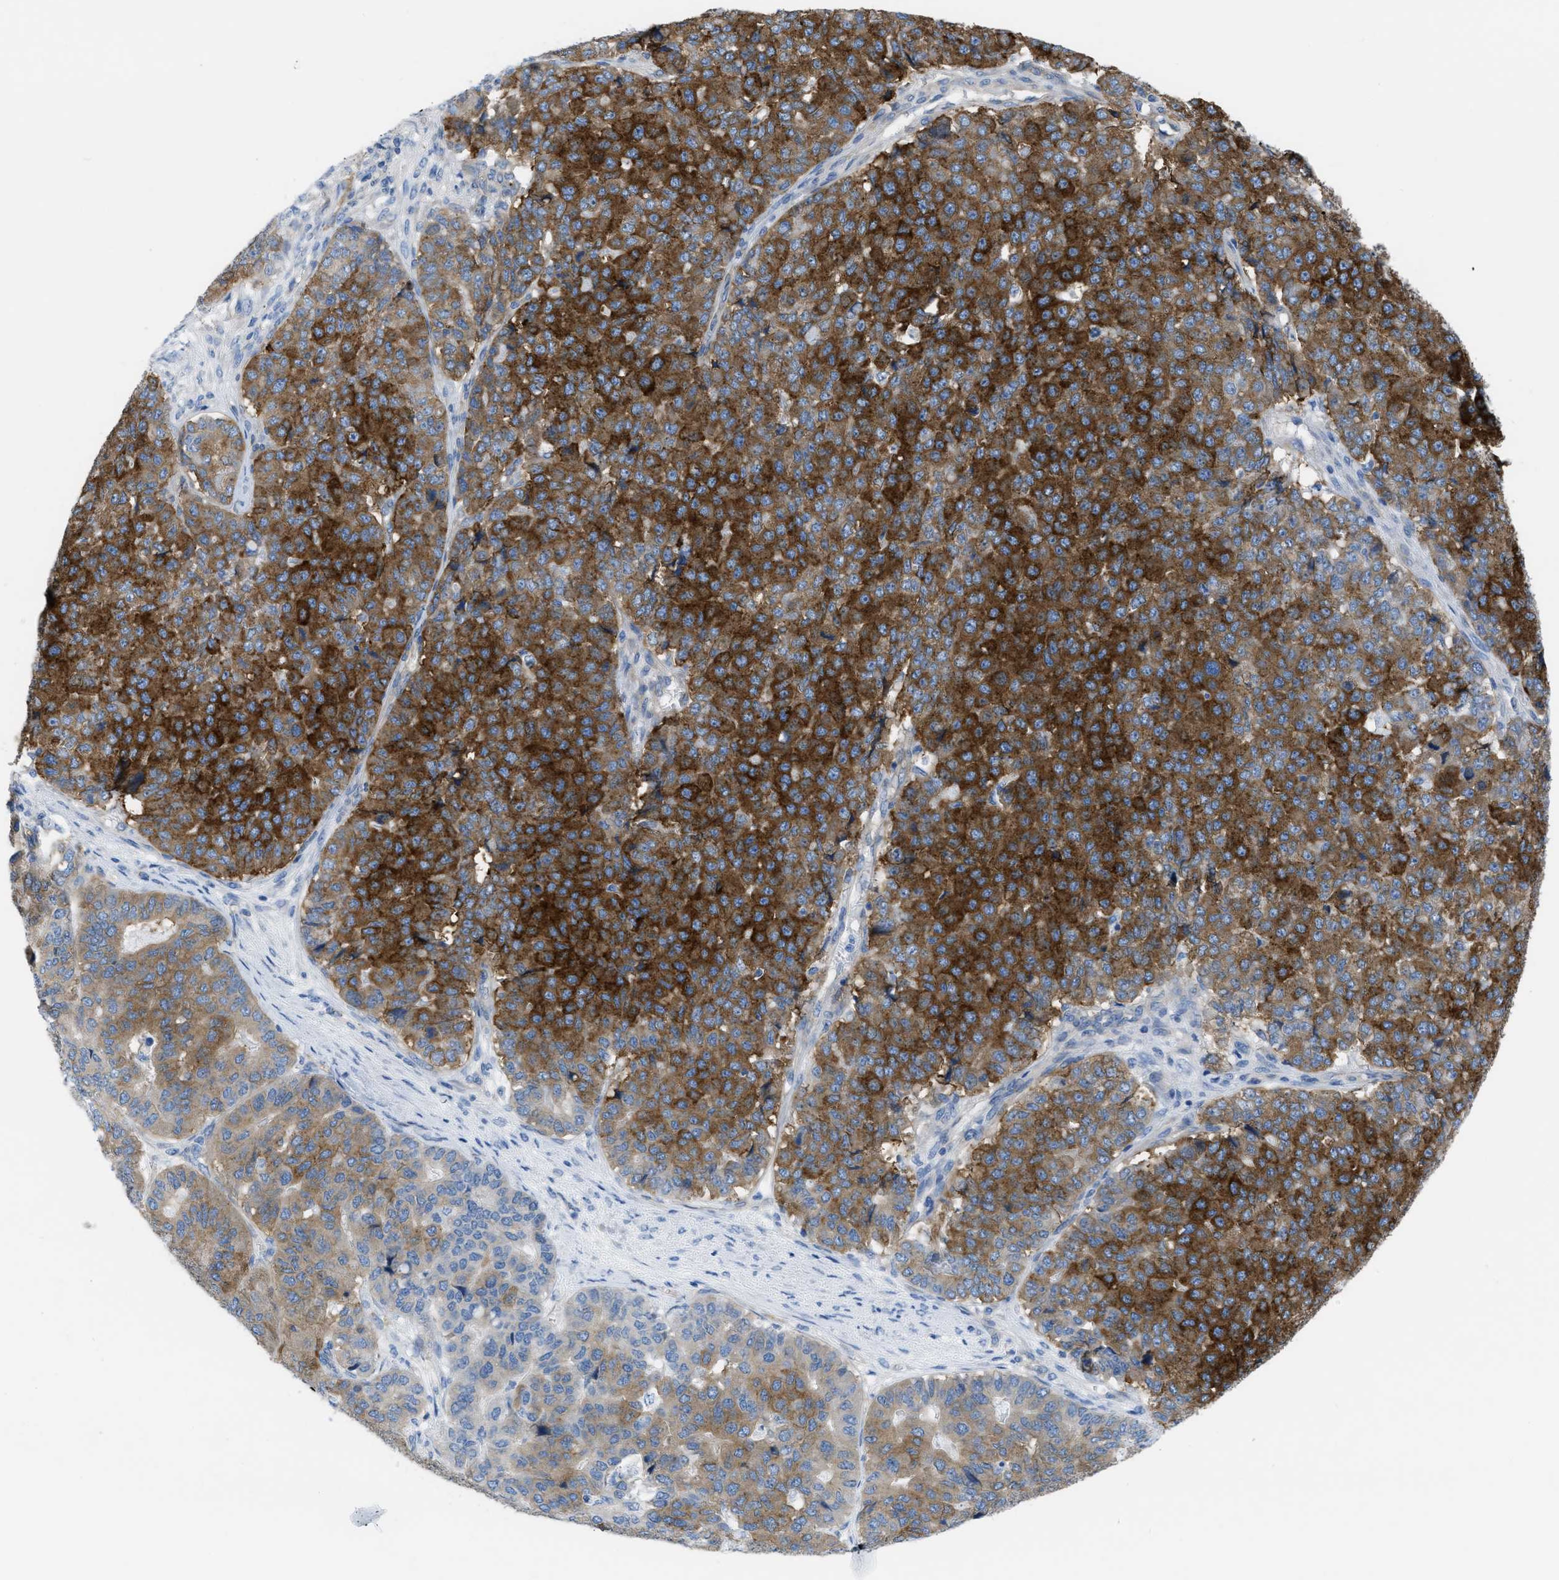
{"staining": {"intensity": "strong", "quantity": ">75%", "location": "cytoplasmic/membranous"}, "tissue": "pancreatic cancer", "cell_type": "Tumor cells", "image_type": "cancer", "snomed": [{"axis": "morphology", "description": "Adenocarcinoma, NOS"}, {"axis": "topography", "description": "Pancreas"}], "caption": "The photomicrograph demonstrates staining of pancreatic adenocarcinoma, revealing strong cytoplasmic/membranous protein staining (brown color) within tumor cells.", "gene": "ASGR1", "patient": {"sex": "male", "age": 50}}